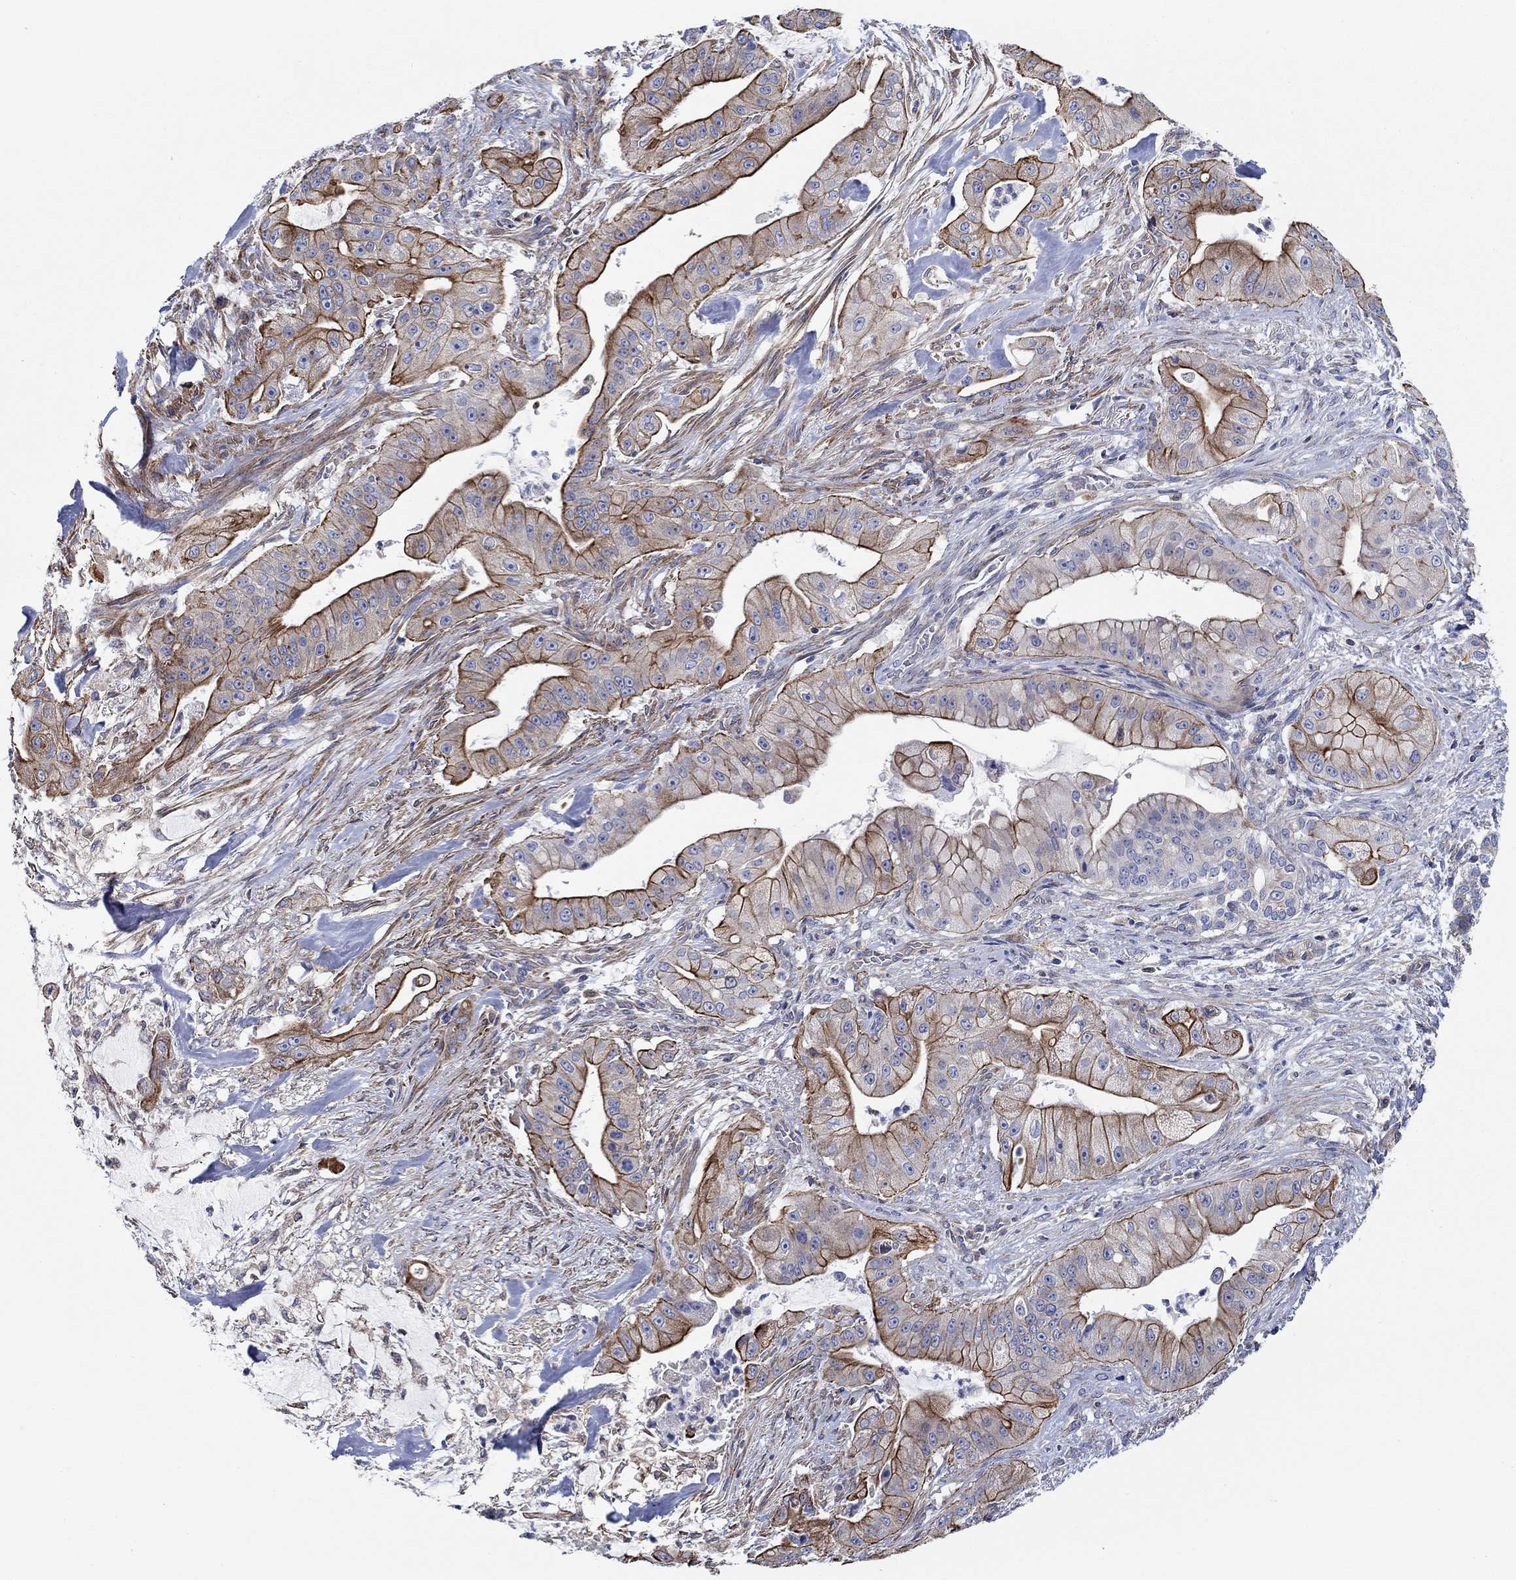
{"staining": {"intensity": "strong", "quantity": ">75%", "location": "cytoplasmic/membranous"}, "tissue": "pancreatic cancer", "cell_type": "Tumor cells", "image_type": "cancer", "snomed": [{"axis": "morphology", "description": "Normal tissue, NOS"}, {"axis": "morphology", "description": "Inflammation, NOS"}, {"axis": "morphology", "description": "Adenocarcinoma, NOS"}, {"axis": "topography", "description": "Pancreas"}], "caption": "Brown immunohistochemical staining in pancreatic adenocarcinoma exhibits strong cytoplasmic/membranous positivity in about >75% of tumor cells. (DAB (3,3'-diaminobenzidine) IHC with brightfield microscopy, high magnification).", "gene": "FMN1", "patient": {"sex": "male", "age": 57}}